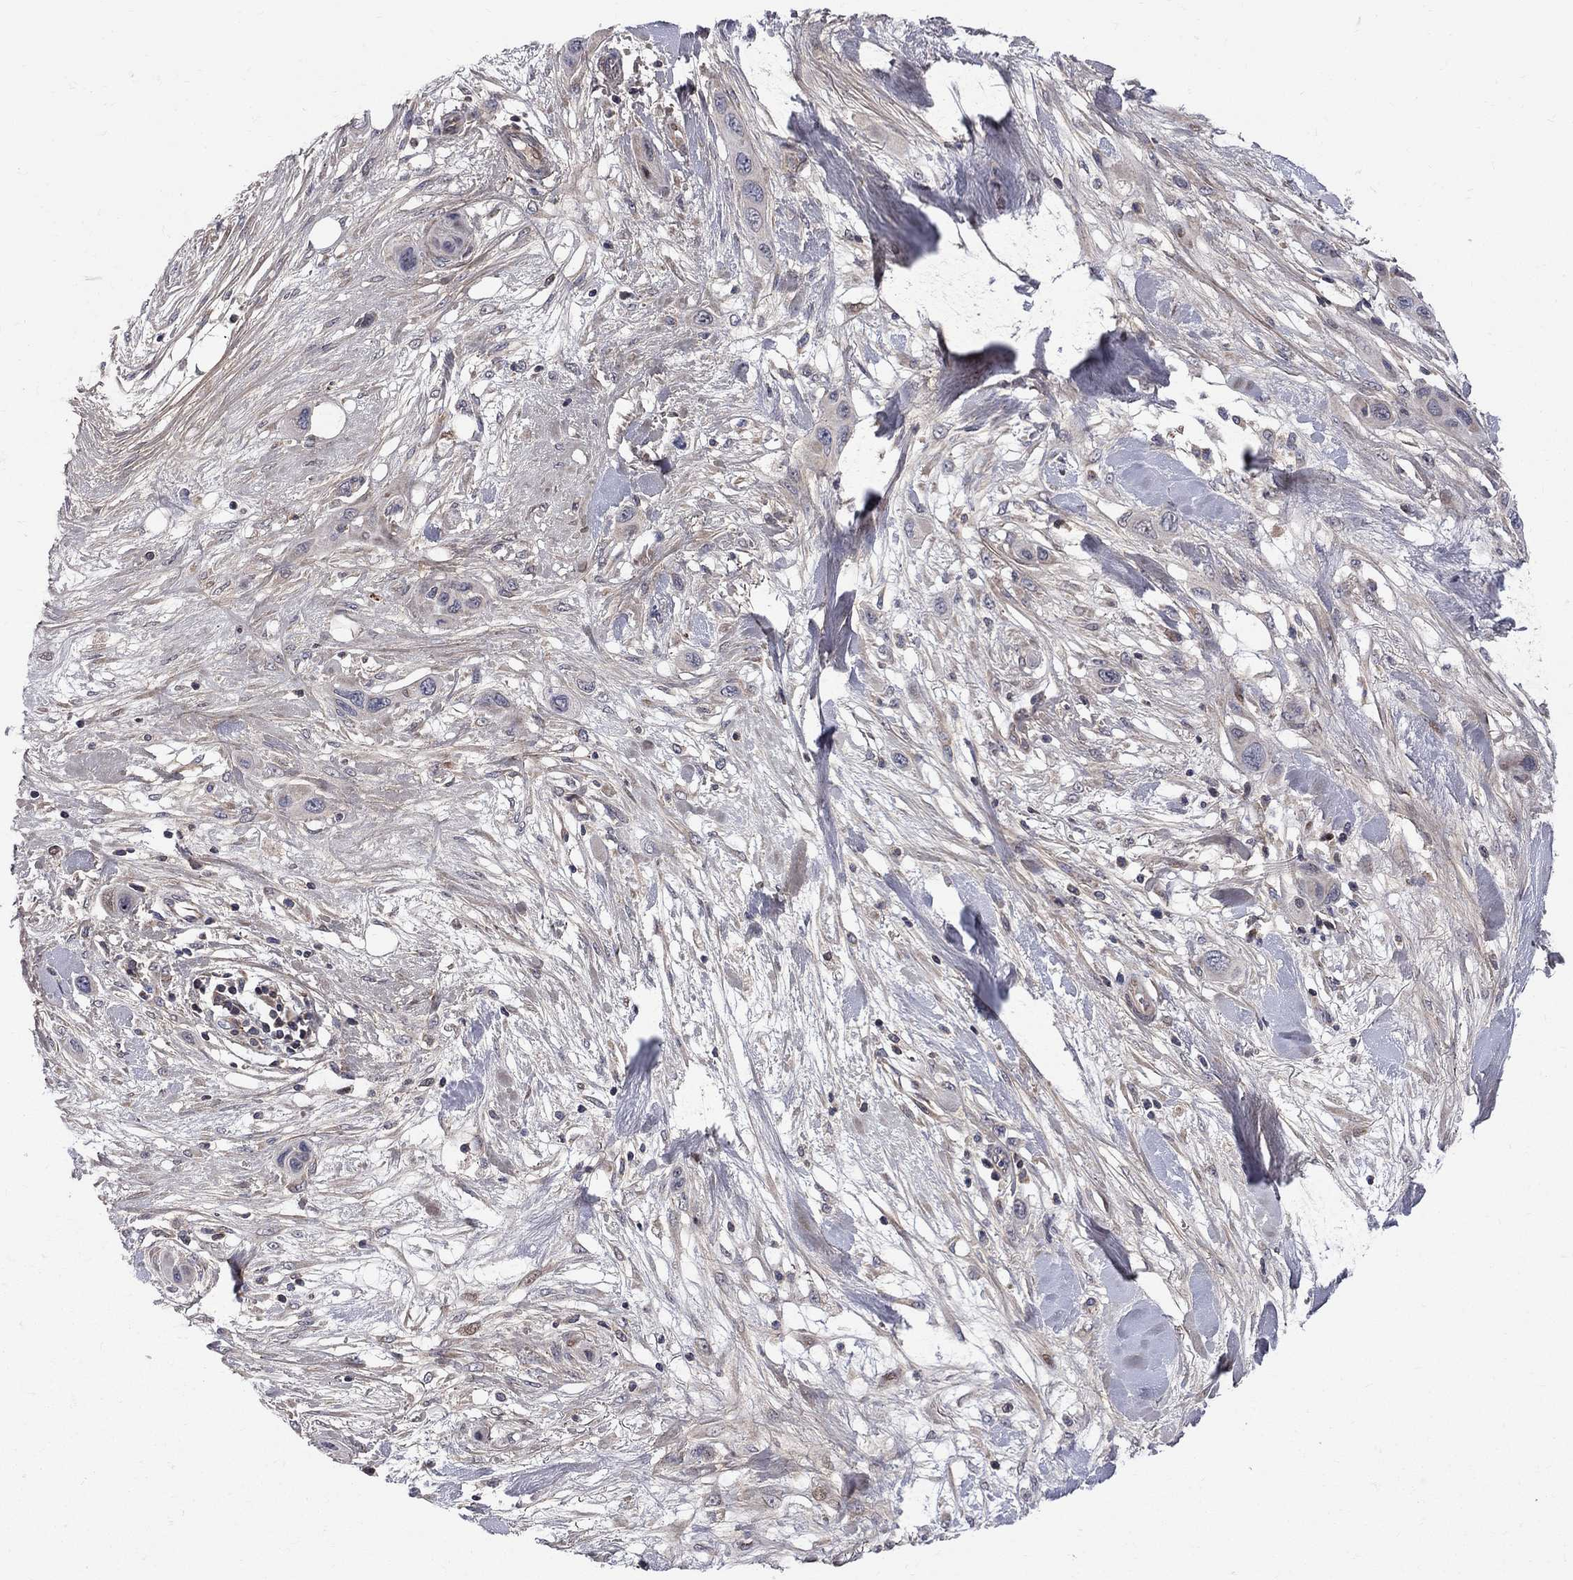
{"staining": {"intensity": "negative", "quantity": "none", "location": "none"}, "tissue": "skin cancer", "cell_type": "Tumor cells", "image_type": "cancer", "snomed": [{"axis": "morphology", "description": "Squamous cell carcinoma, NOS"}, {"axis": "topography", "description": "Skin"}], "caption": "High magnification brightfield microscopy of skin cancer (squamous cell carcinoma) stained with DAB (3,3'-diaminobenzidine) (brown) and counterstained with hematoxylin (blue): tumor cells show no significant expression.", "gene": "CNOT11", "patient": {"sex": "male", "age": 79}}